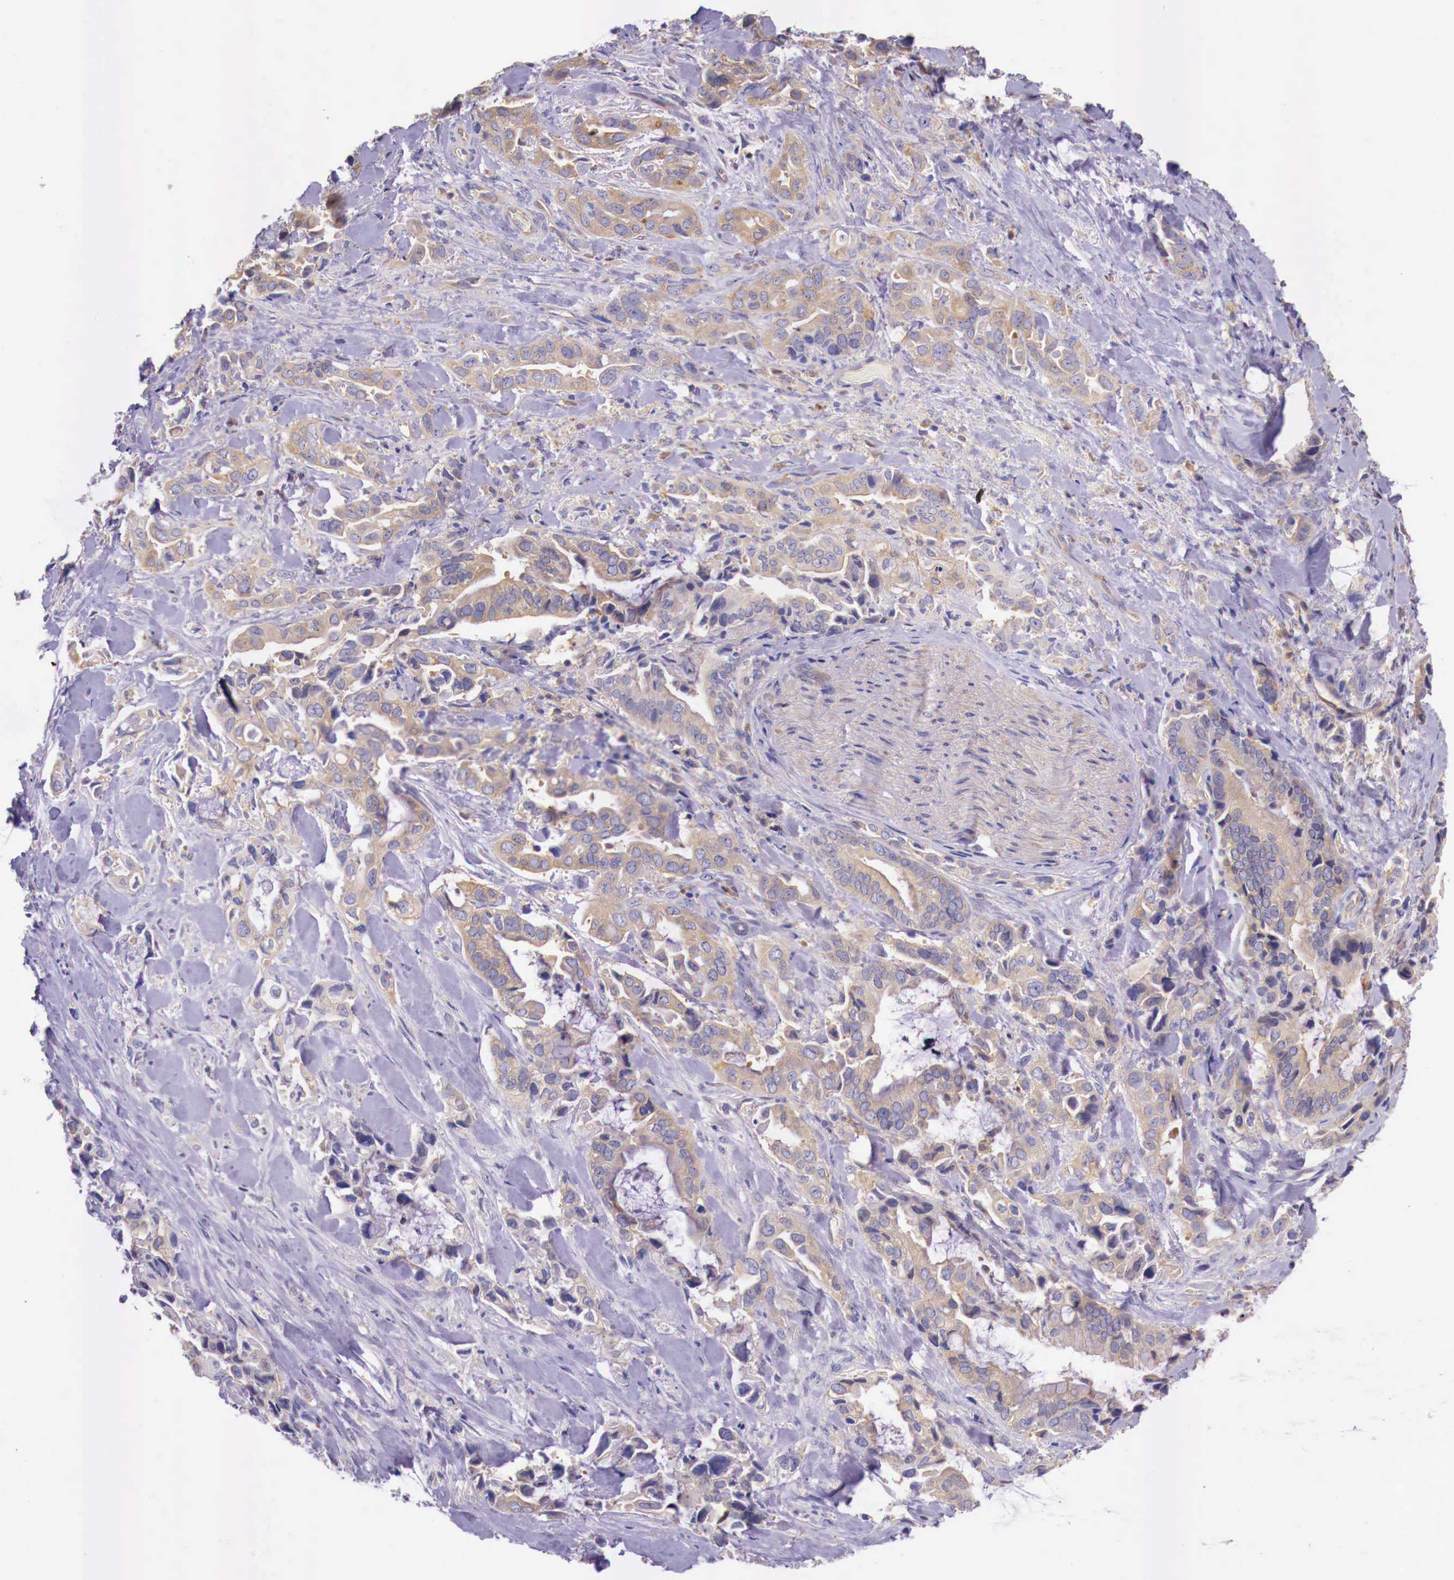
{"staining": {"intensity": "weak", "quantity": "25%-75%", "location": "cytoplasmic/membranous"}, "tissue": "pancreatic cancer", "cell_type": "Tumor cells", "image_type": "cancer", "snomed": [{"axis": "morphology", "description": "Adenocarcinoma, NOS"}, {"axis": "topography", "description": "Pancreas"}], "caption": "Pancreatic adenocarcinoma stained for a protein (brown) displays weak cytoplasmic/membranous positive expression in approximately 25%-75% of tumor cells.", "gene": "GRIPAP1", "patient": {"sex": "male", "age": 69}}